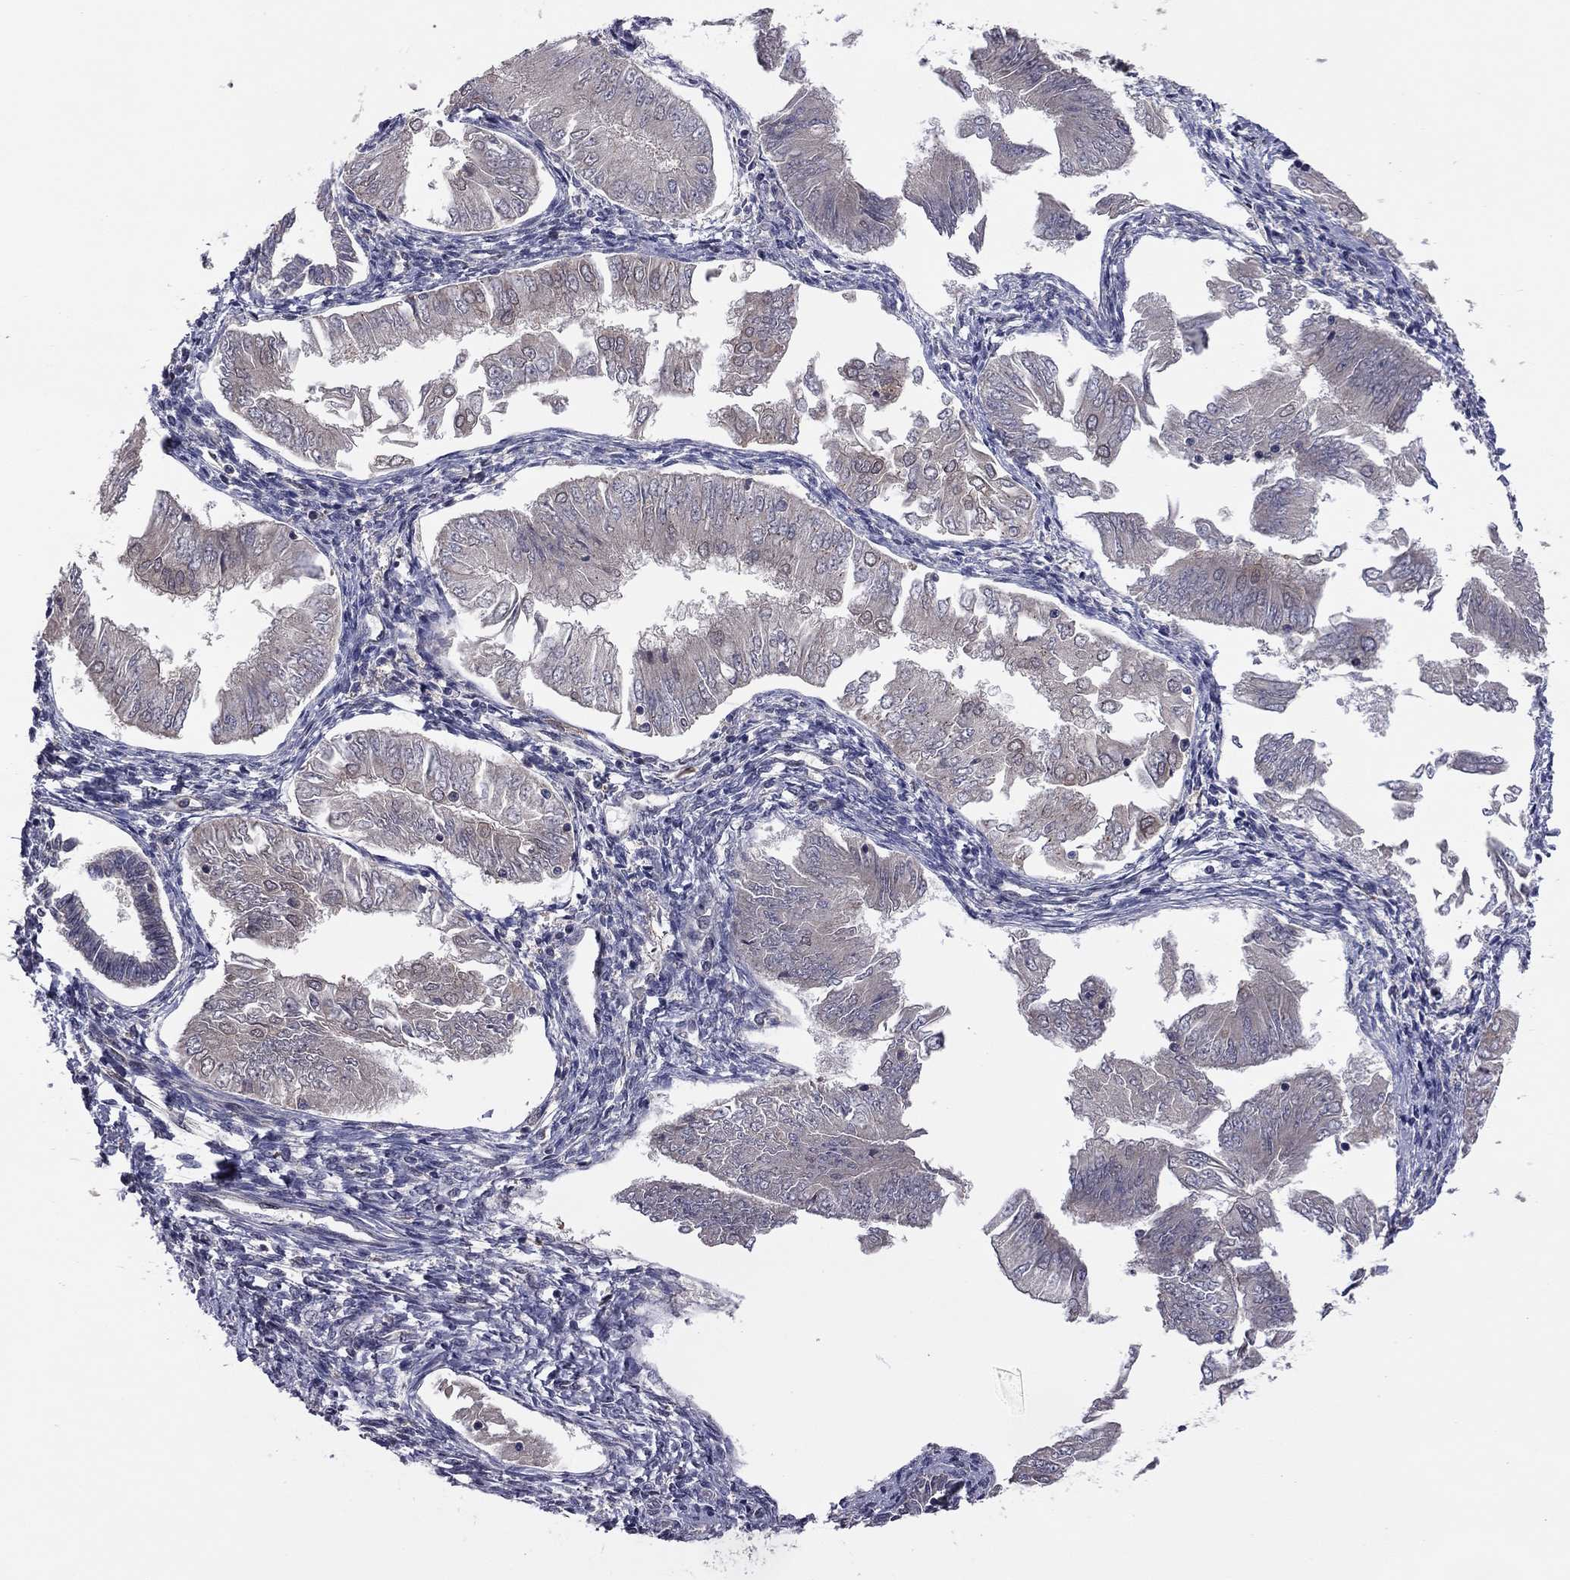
{"staining": {"intensity": "negative", "quantity": "none", "location": "none"}, "tissue": "endometrial cancer", "cell_type": "Tumor cells", "image_type": "cancer", "snomed": [{"axis": "morphology", "description": "Adenocarcinoma, NOS"}, {"axis": "topography", "description": "Endometrium"}], "caption": "Human adenocarcinoma (endometrial) stained for a protein using immunohistochemistry displays no expression in tumor cells.", "gene": "GPAA1", "patient": {"sex": "female", "age": 53}}